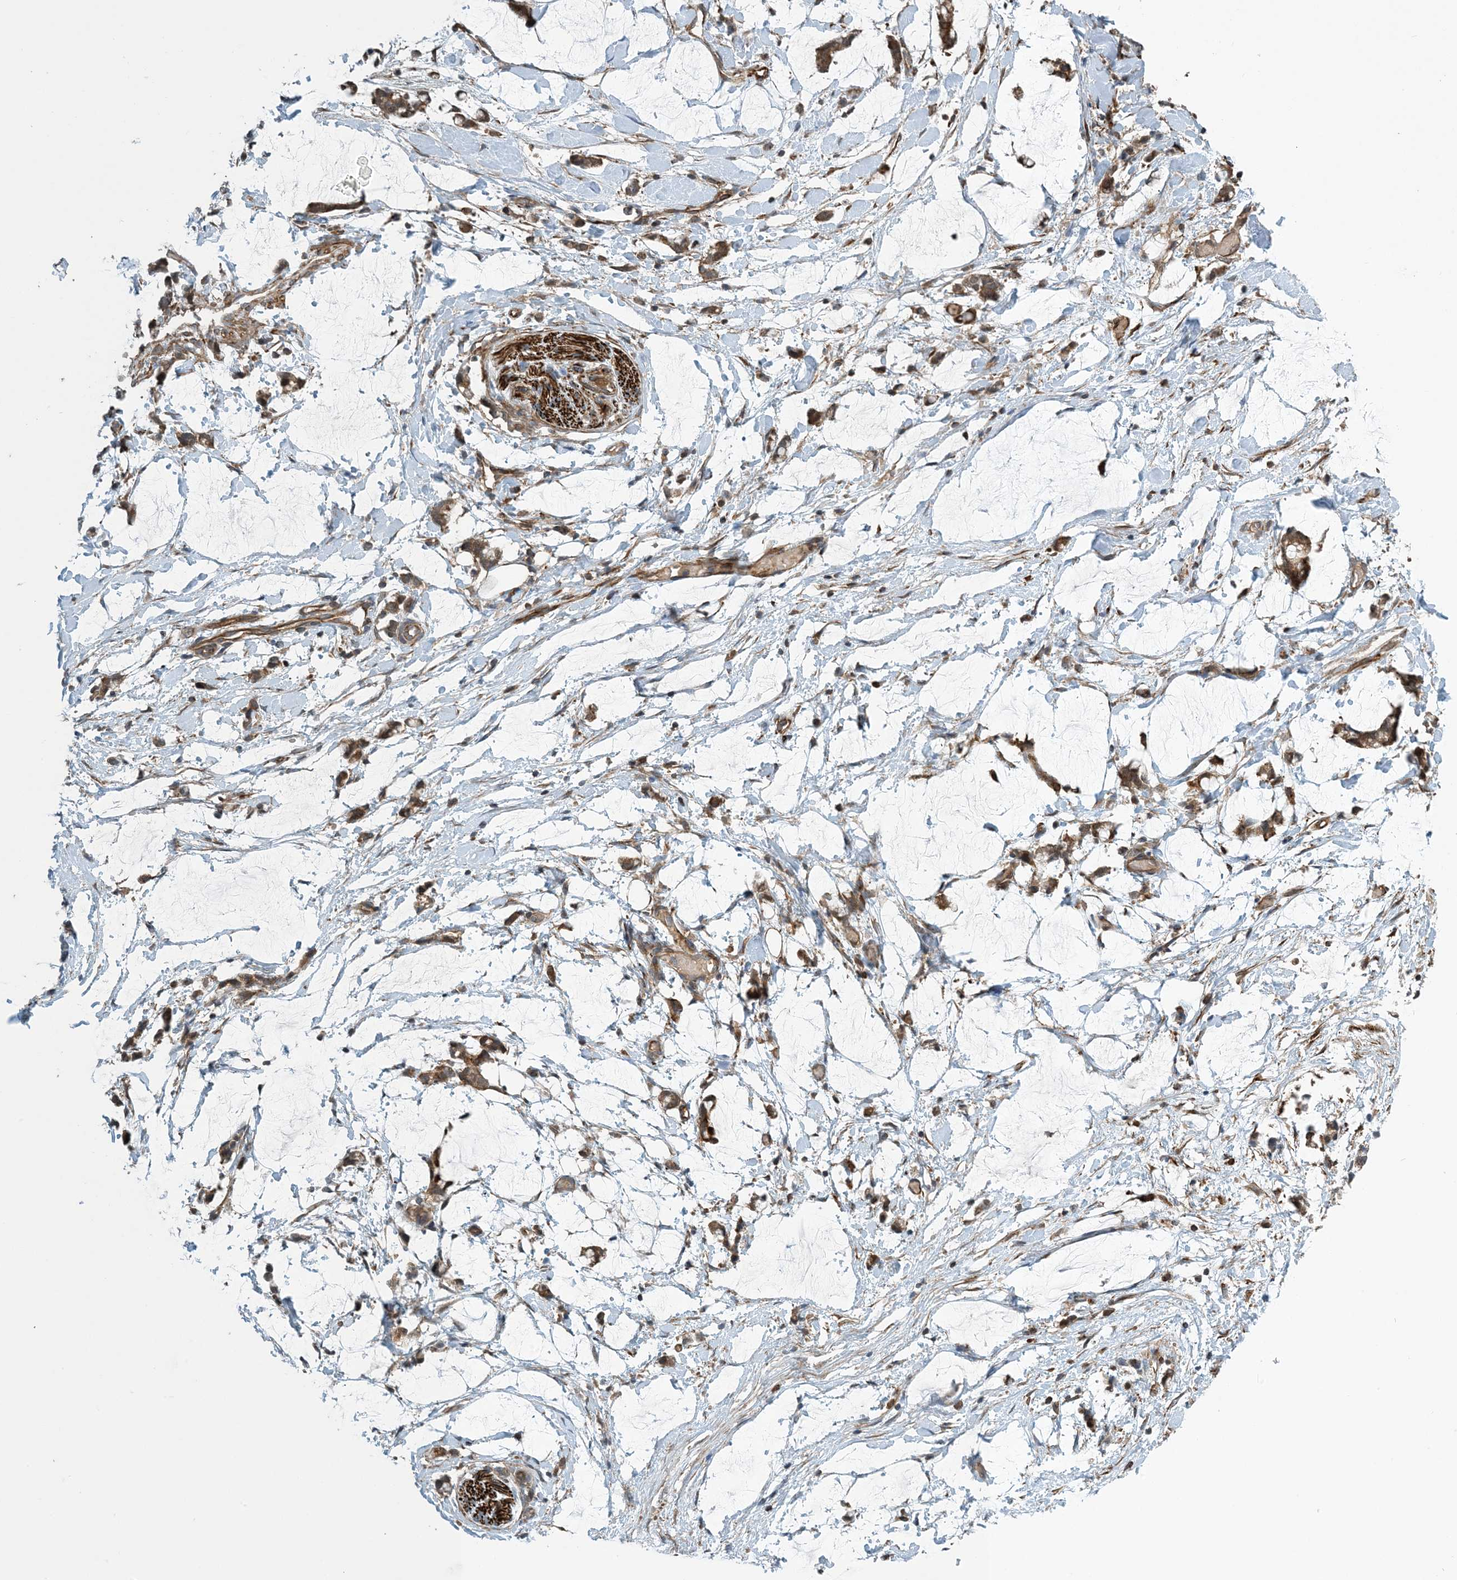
{"staining": {"intensity": "moderate", "quantity": "25%-75%", "location": "cytoplasmic/membranous"}, "tissue": "adipose tissue", "cell_type": "Adipocytes", "image_type": "normal", "snomed": [{"axis": "morphology", "description": "Normal tissue, NOS"}, {"axis": "morphology", "description": "Adenocarcinoma, NOS"}, {"axis": "topography", "description": "Colon"}, {"axis": "topography", "description": "Peripheral nerve tissue"}], "caption": "A medium amount of moderate cytoplasmic/membranous expression is appreciated in about 25%-75% of adipocytes in benign adipose tissue.", "gene": "ZBTB3", "patient": {"sex": "male", "age": 14}}